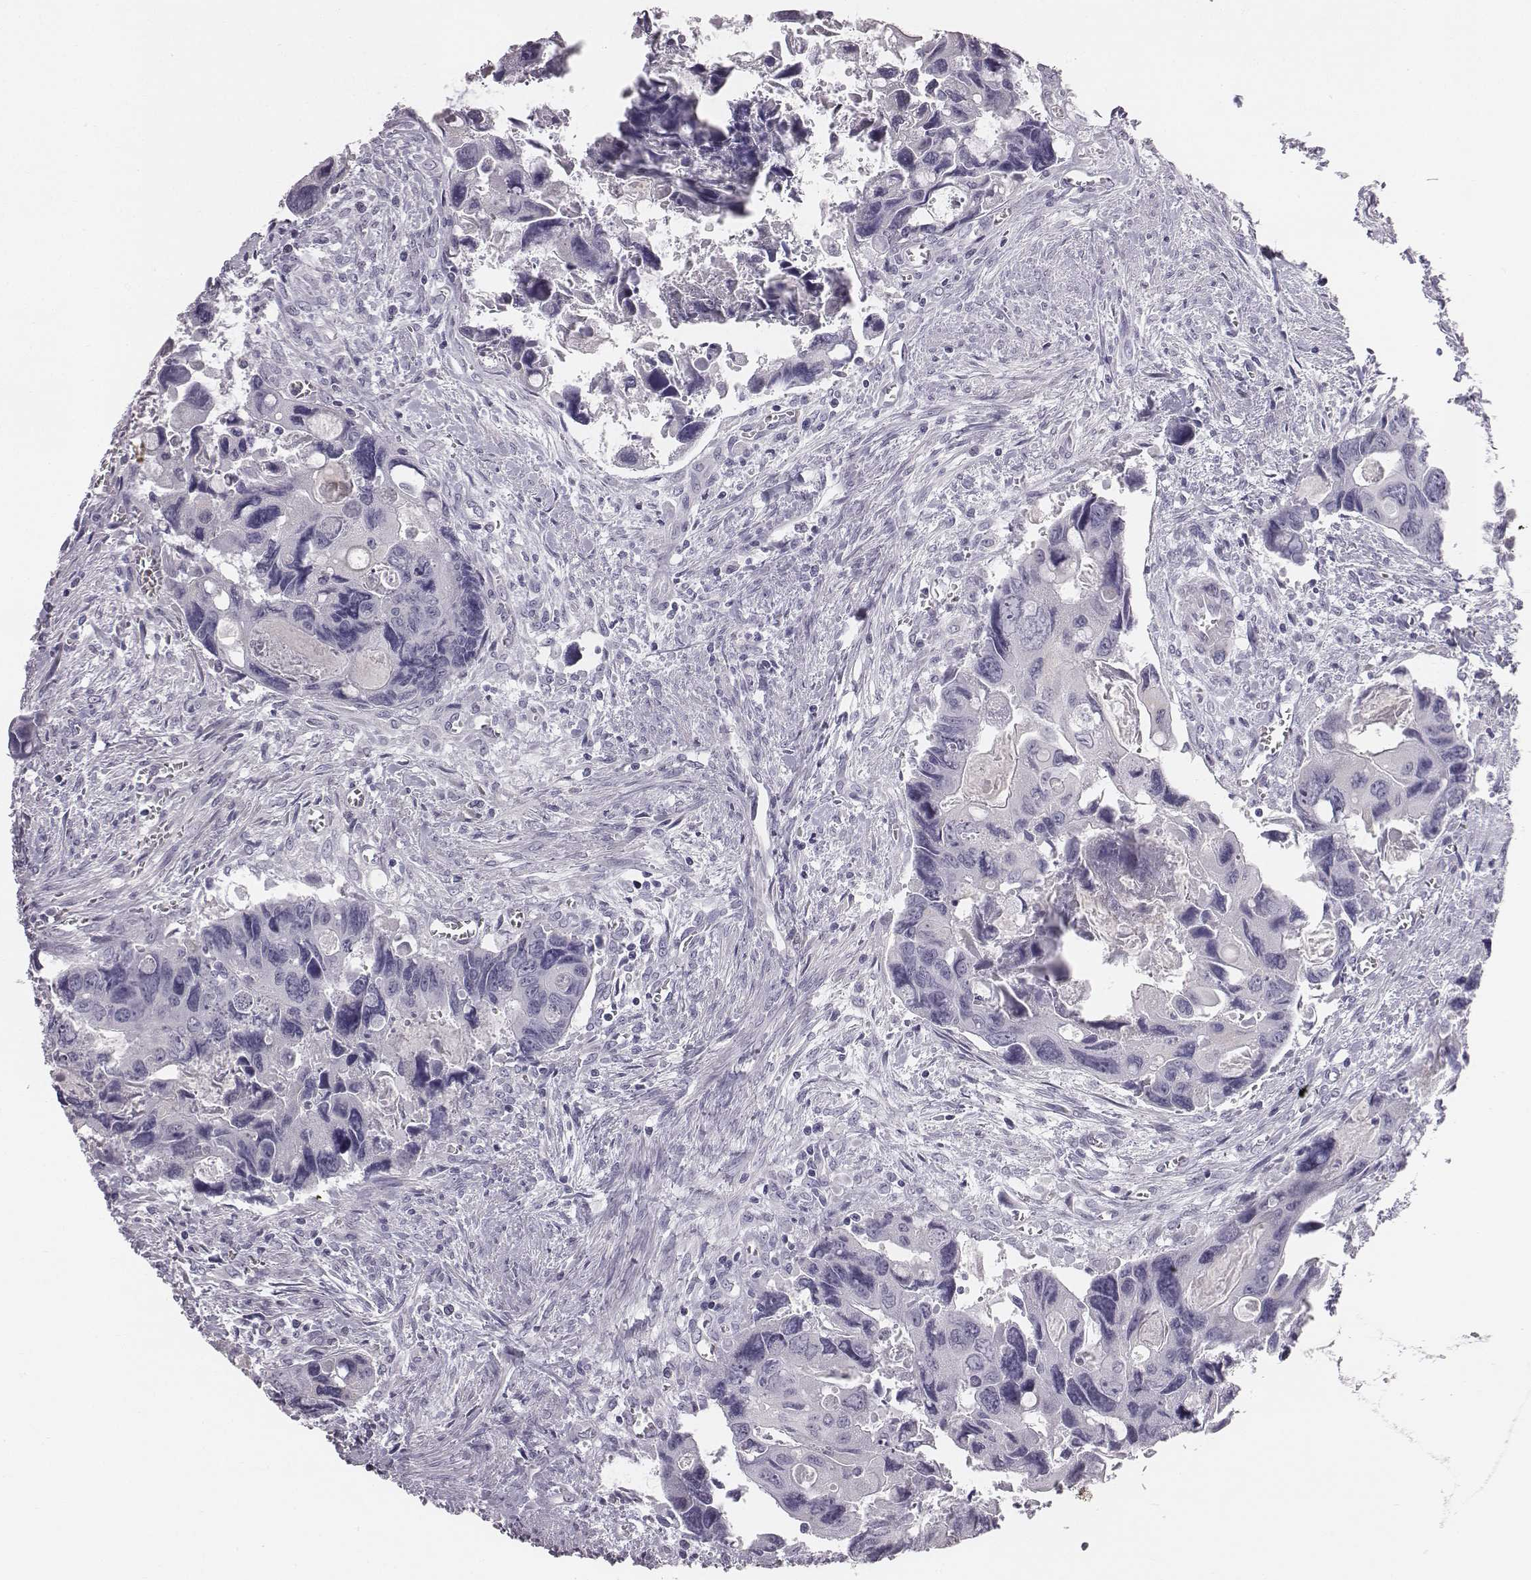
{"staining": {"intensity": "negative", "quantity": "none", "location": "none"}, "tissue": "colorectal cancer", "cell_type": "Tumor cells", "image_type": "cancer", "snomed": [{"axis": "morphology", "description": "Adenocarcinoma, NOS"}, {"axis": "topography", "description": "Rectum"}], "caption": "An immunohistochemistry photomicrograph of colorectal cancer is shown. There is no staining in tumor cells of colorectal cancer.", "gene": "HBZ", "patient": {"sex": "male", "age": 62}}